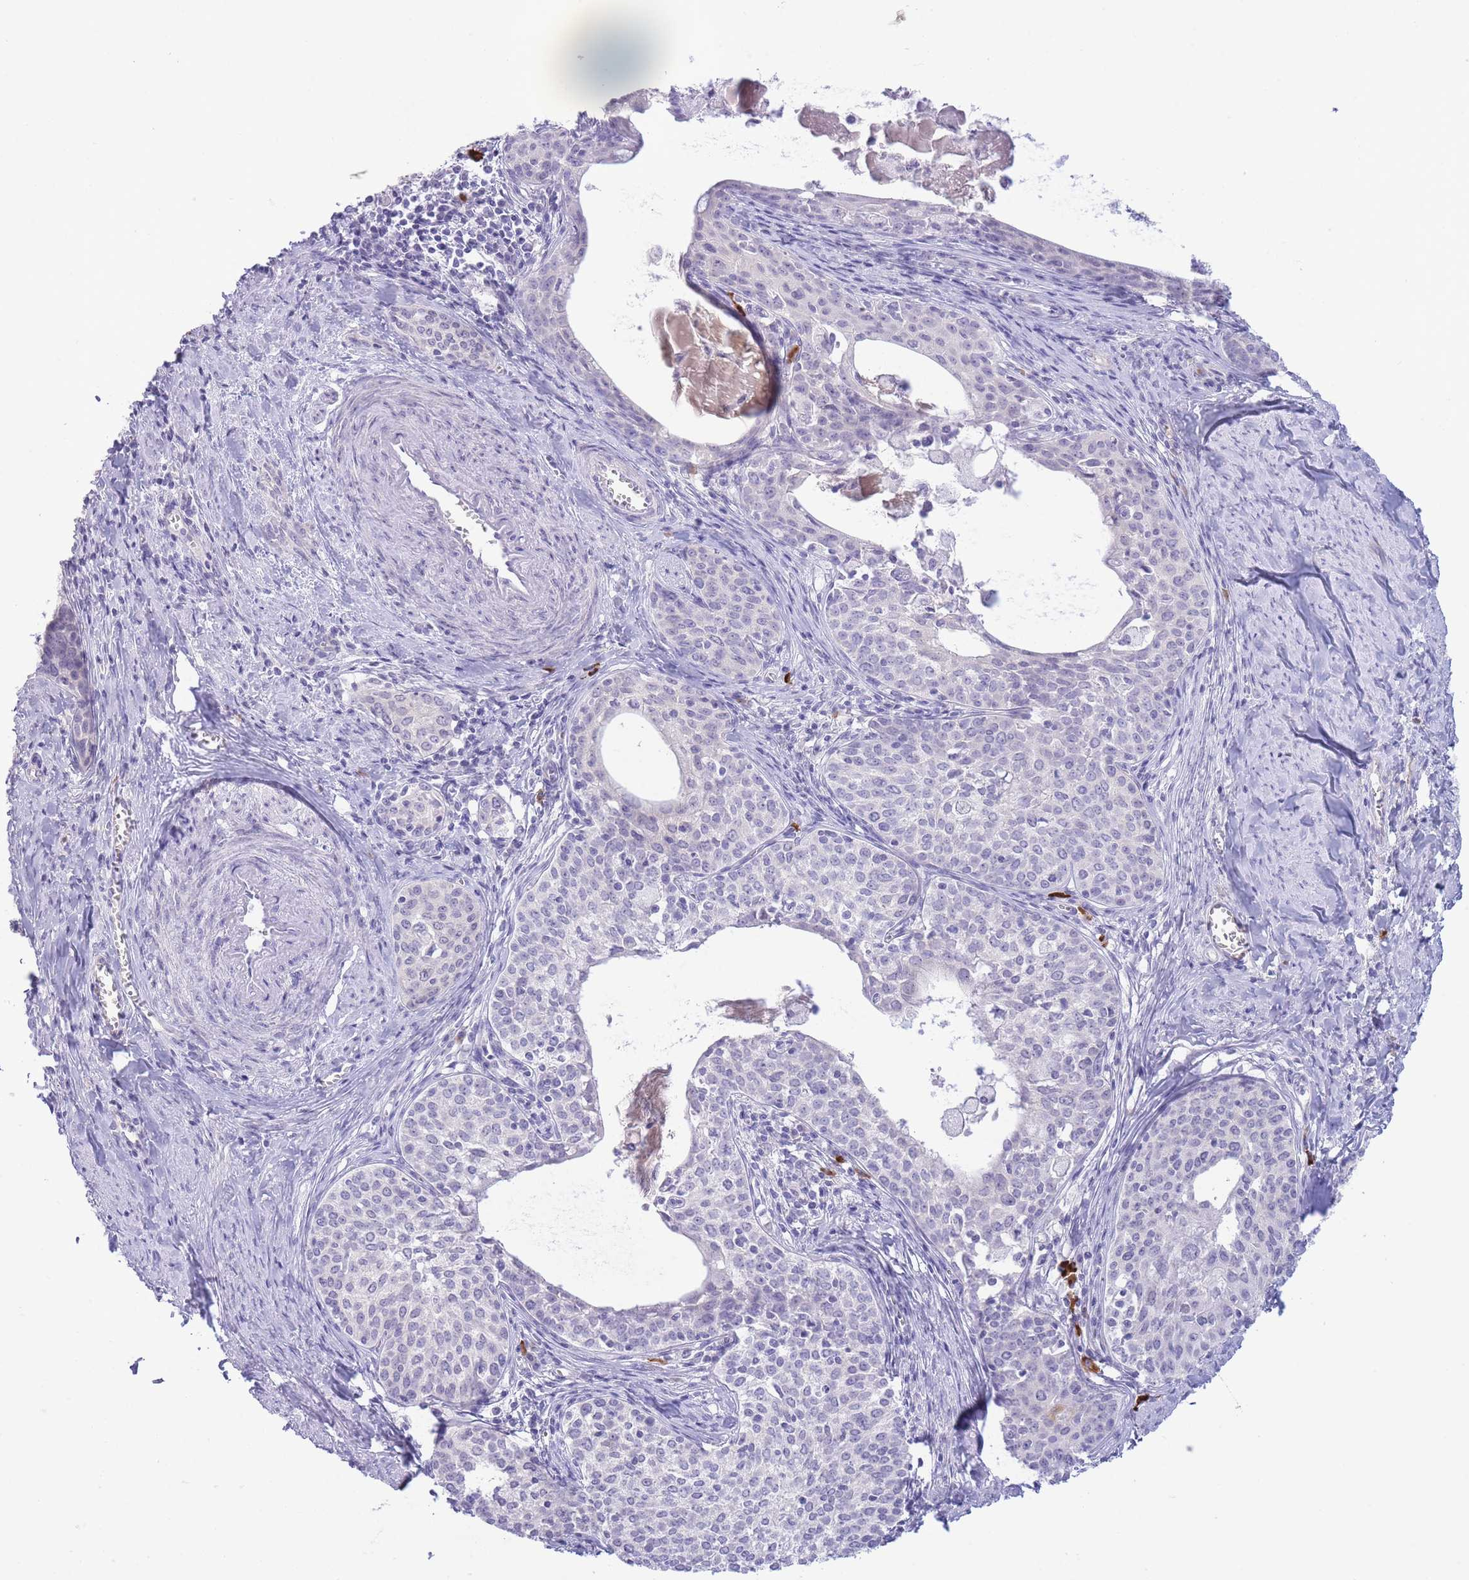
{"staining": {"intensity": "negative", "quantity": "none", "location": "none"}, "tissue": "cervical cancer", "cell_type": "Tumor cells", "image_type": "cancer", "snomed": [{"axis": "morphology", "description": "Squamous cell carcinoma, NOS"}, {"axis": "morphology", "description": "Adenocarcinoma, NOS"}, {"axis": "topography", "description": "Cervix"}], "caption": "Cervical cancer (squamous cell carcinoma) was stained to show a protein in brown. There is no significant expression in tumor cells.", "gene": "ASAP3", "patient": {"sex": "female", "age": 52}}